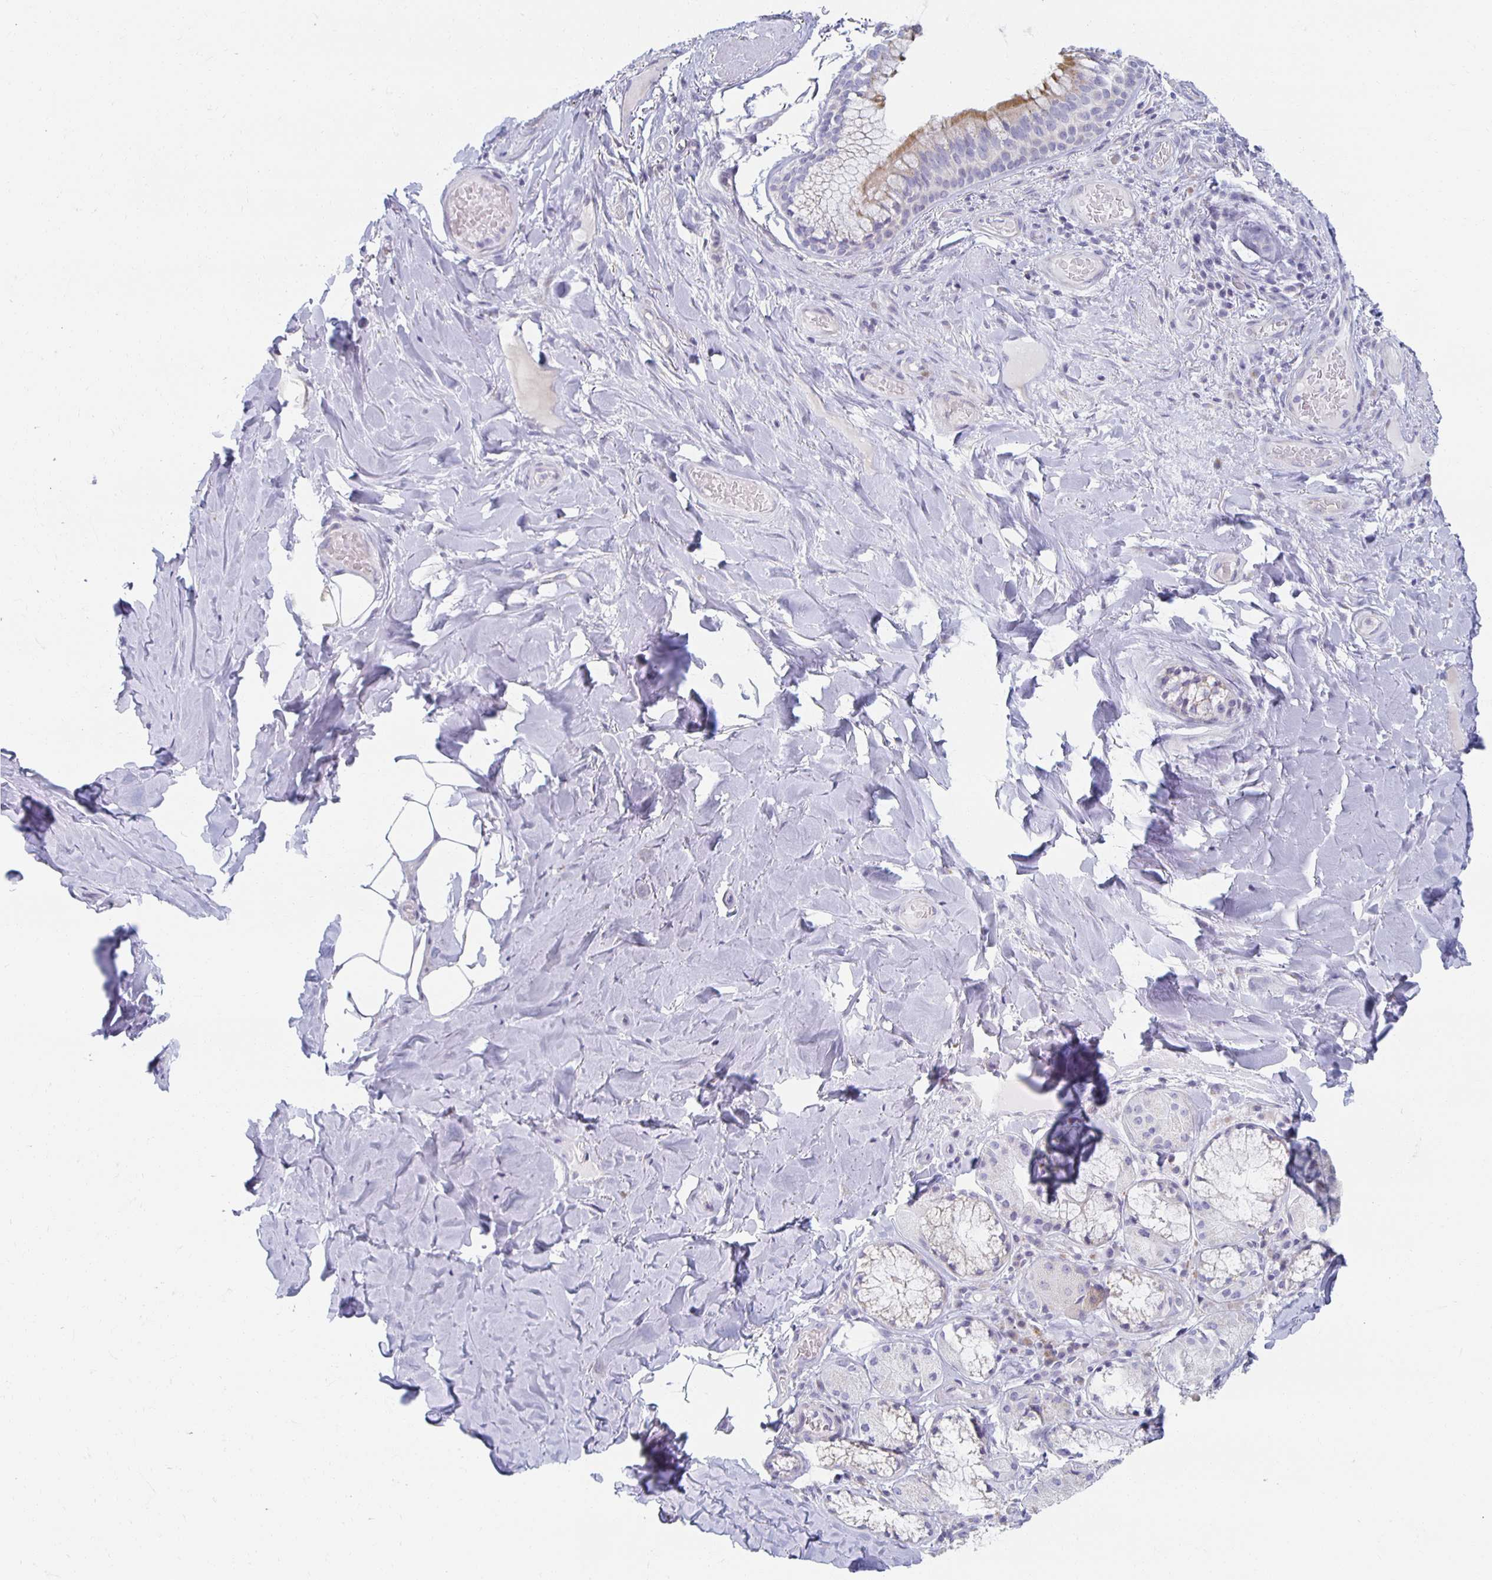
{"staining": {"intensity": "negative", "quantity": "none", "location": "none"}, "tissue": "adipose tissue", "cell_type": "Adipocytes", "image_type": "normal", "snomed": [{"axis": "morphology", "description": "Normal tissue, NOS"}, {"axis": "topography", "description": "Cartilage tissue"}, {"axis": "topography", "description": "Bronchus"}], "caption": "Adipocytes show no significant positivity in benign adipose tissue. The staining was performed using DAB to visualize the protein expression in brown, while the nuclei were stained in blue with hematoxylin (Magnification: 20x).", "gene": "TEX44", "patient": {"sex": "male", "age": 64}}